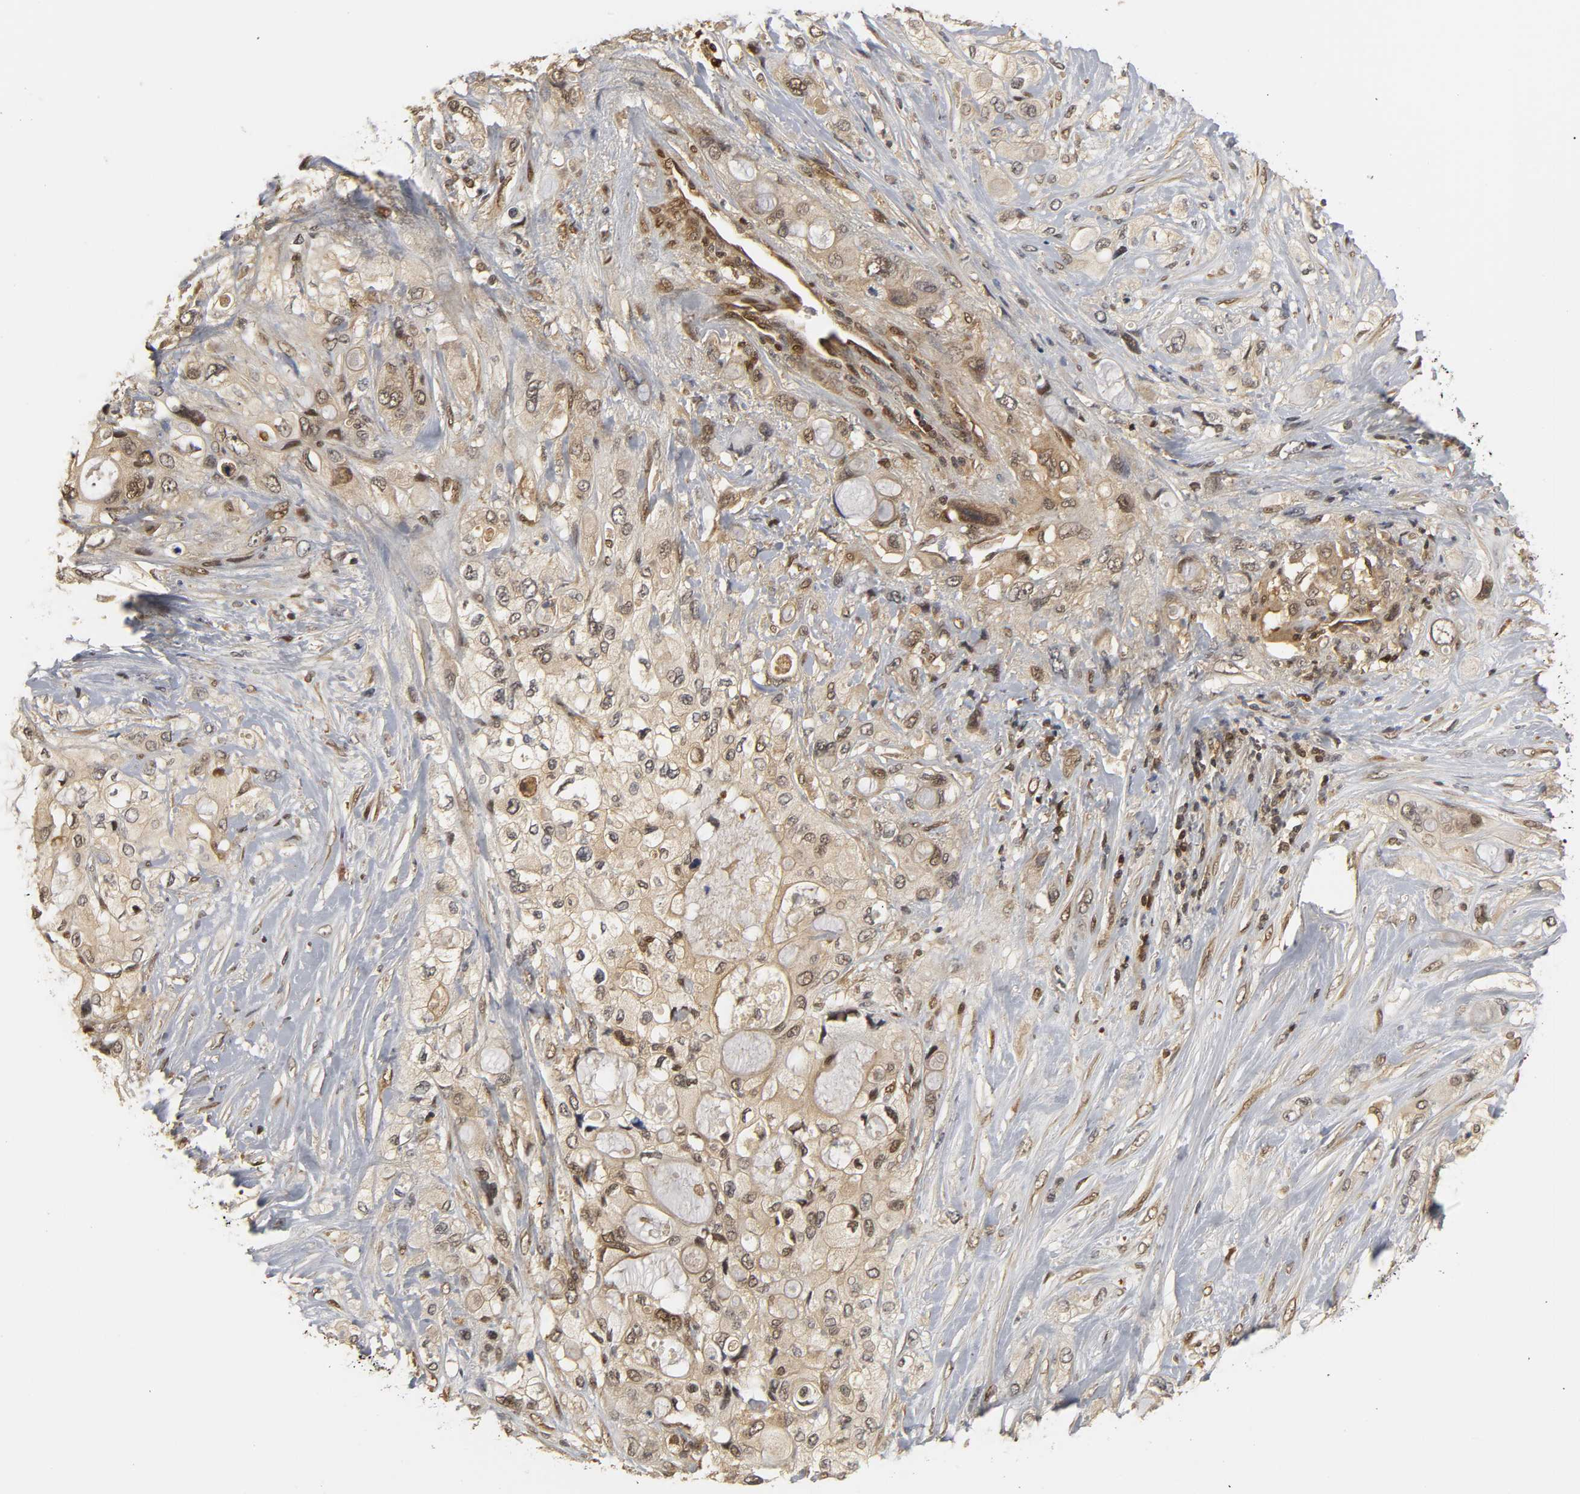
{"staining": {"intensity": "moderate", "quantity": ">75%", "location": "cytoplasmic/membranous,nuclear"}, "tissue": "pancreatic cancer", "cell_type": "Tumor cells", "image_type": "cancer", "snomed": [{"axis": "morphology", "description": "Adenocarcinoma, NOS"}, {"axis": "topography", "description": "Pancreas"}], "caption": "Immunohistochemical staining of human pancreatic cancer (adenocarcinoma) displays medium levels of moderate cytoplasmic/membranous and nuclear protein positivity in approximately >75% of tumor cells.", "gene": "PARK7", "patient": {"sex": "female", "age": 59}}